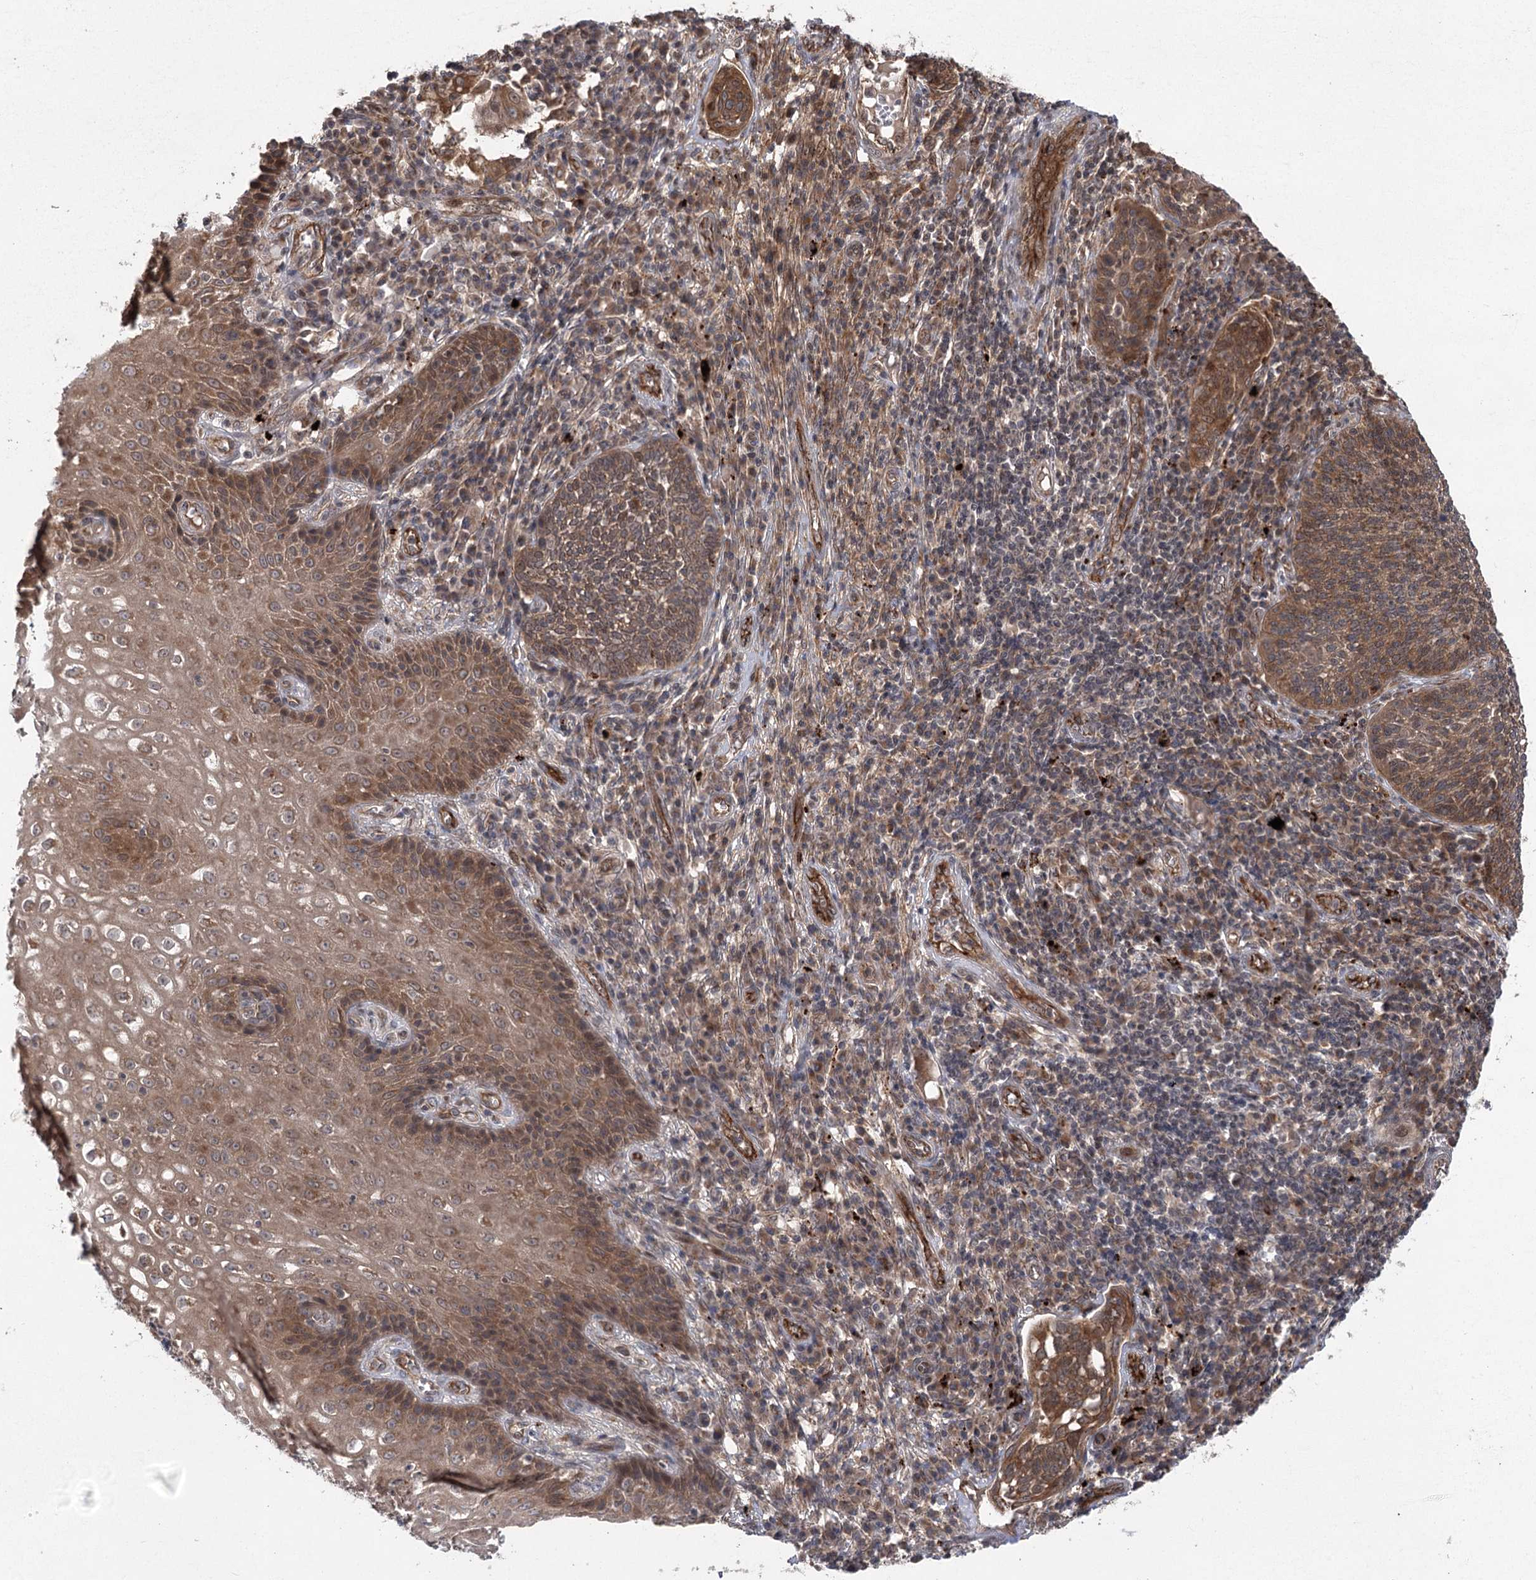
{"staining": {"intensity": "moderate", "quantity": ">75%", "location": "cytoplasmic/membranous"}, "tissue": "cervical cancer", "cell_type": "Tumor cells", "image_type": "cancer", "snomed": [{"axis": "morphology", "description": "Squamous cell carcinoma, NOS"}, {"axis": "topography", "description": "Cervix"}], "caption": "Protein staining demonstrates moderate cytoplasmic/membranous staining in about >75% of tumor cells in cervical squamous cell carcinoma.", "gene": "METTL24", "patient": {"sex": "female", "age": 34}}